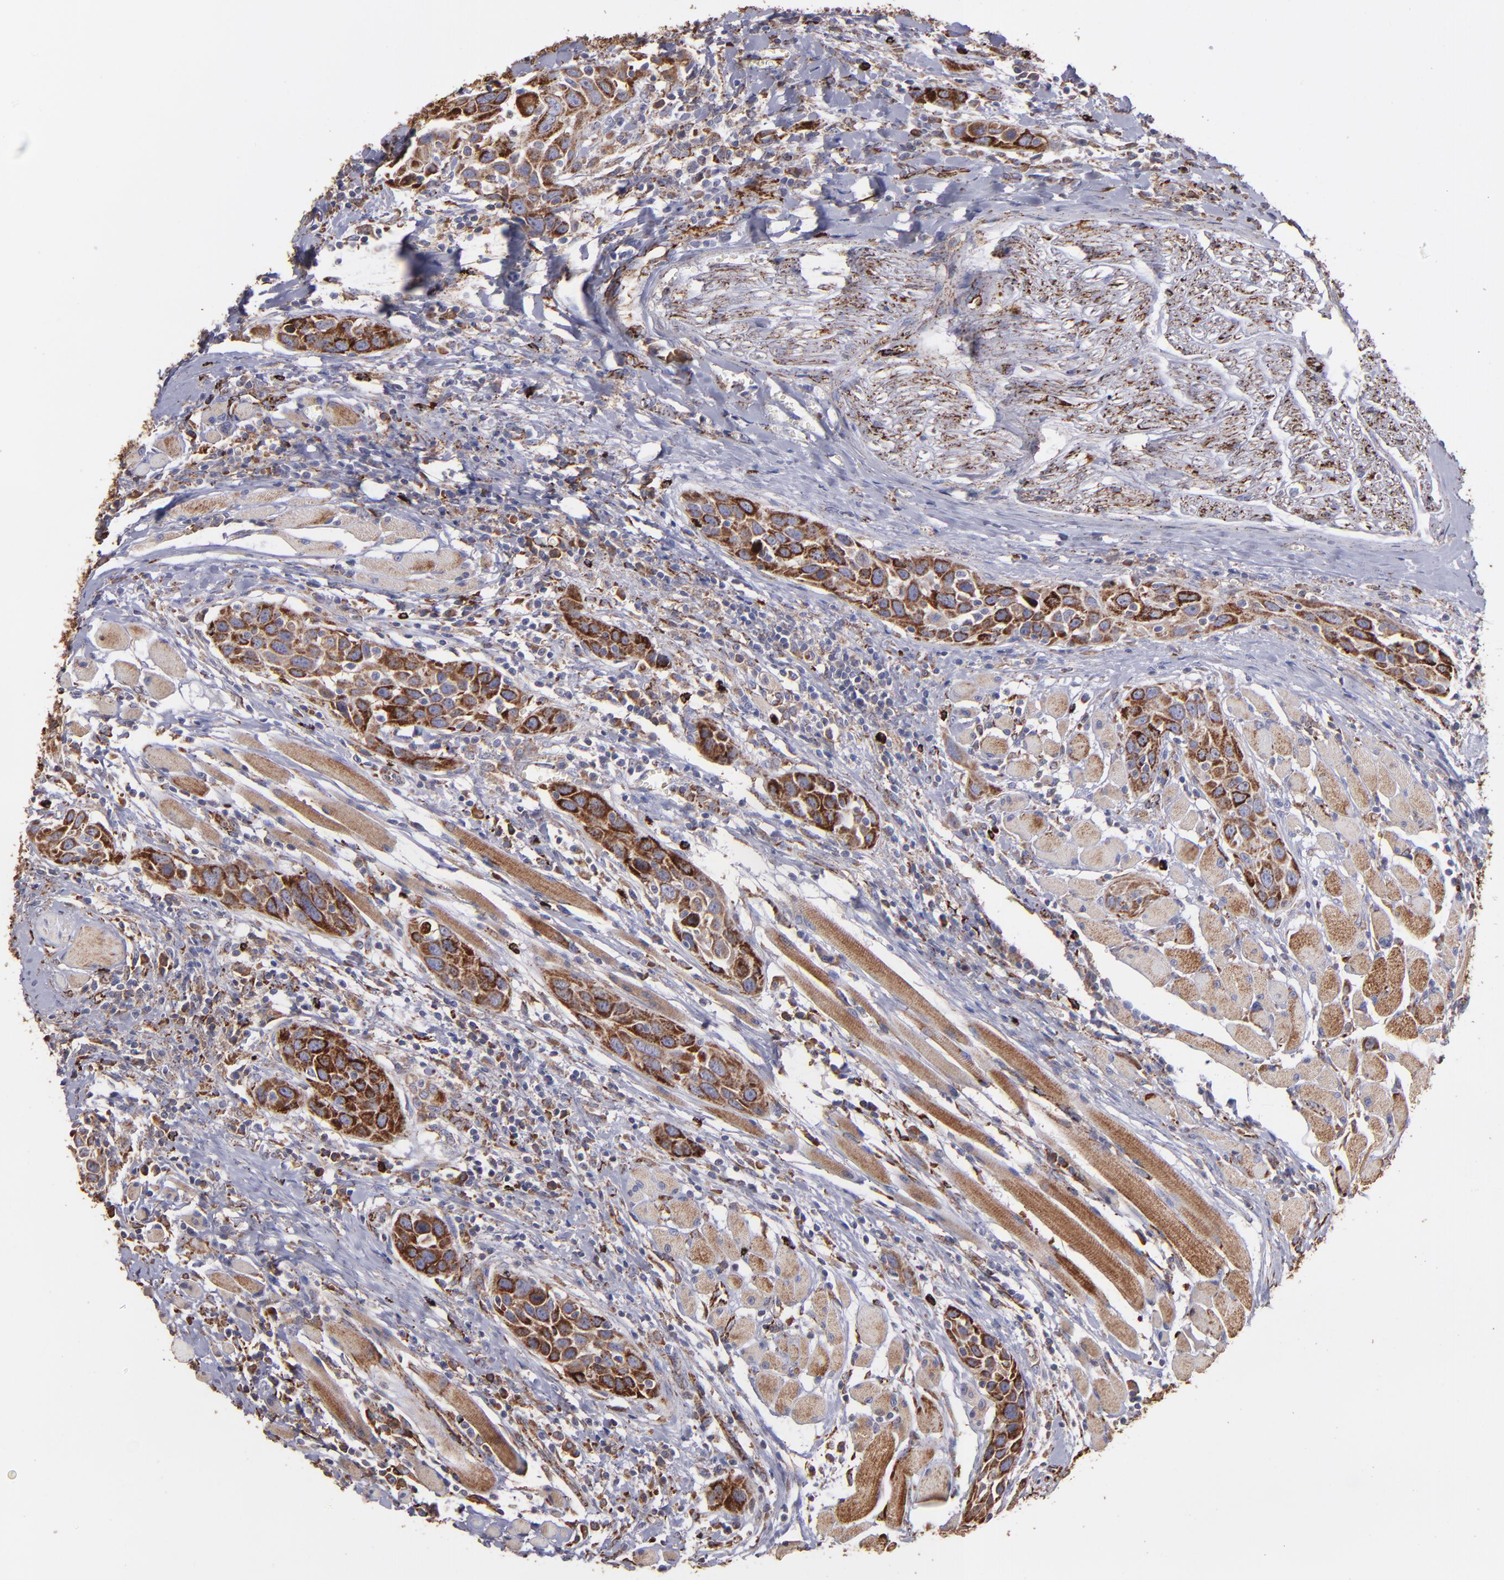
{"staining": {"intensity": "moderate", "quantity": ">75%", "location": "cytoplasmic/membranous"}, "tissue": "head and neck cancer", "cell_type": "Tumor cells", "image_type": "cancer", "snomed": [{"axis": "morphology", "description": "Squamous cell carcinoma, NOS"}, {"axis": "topography", "description": "Oral tissue"}, {"axis": "topography", "description": "Head-Neck"}], "caption": "Immunohistochemical staining of human head and neck cancer (squamous cell carcinoma) displays moderate cytoplasmic/membranous protein staining in about >75% of tumor cells.", "gene": "MAOB", "patient": {"sex": "female", "age": 50}}